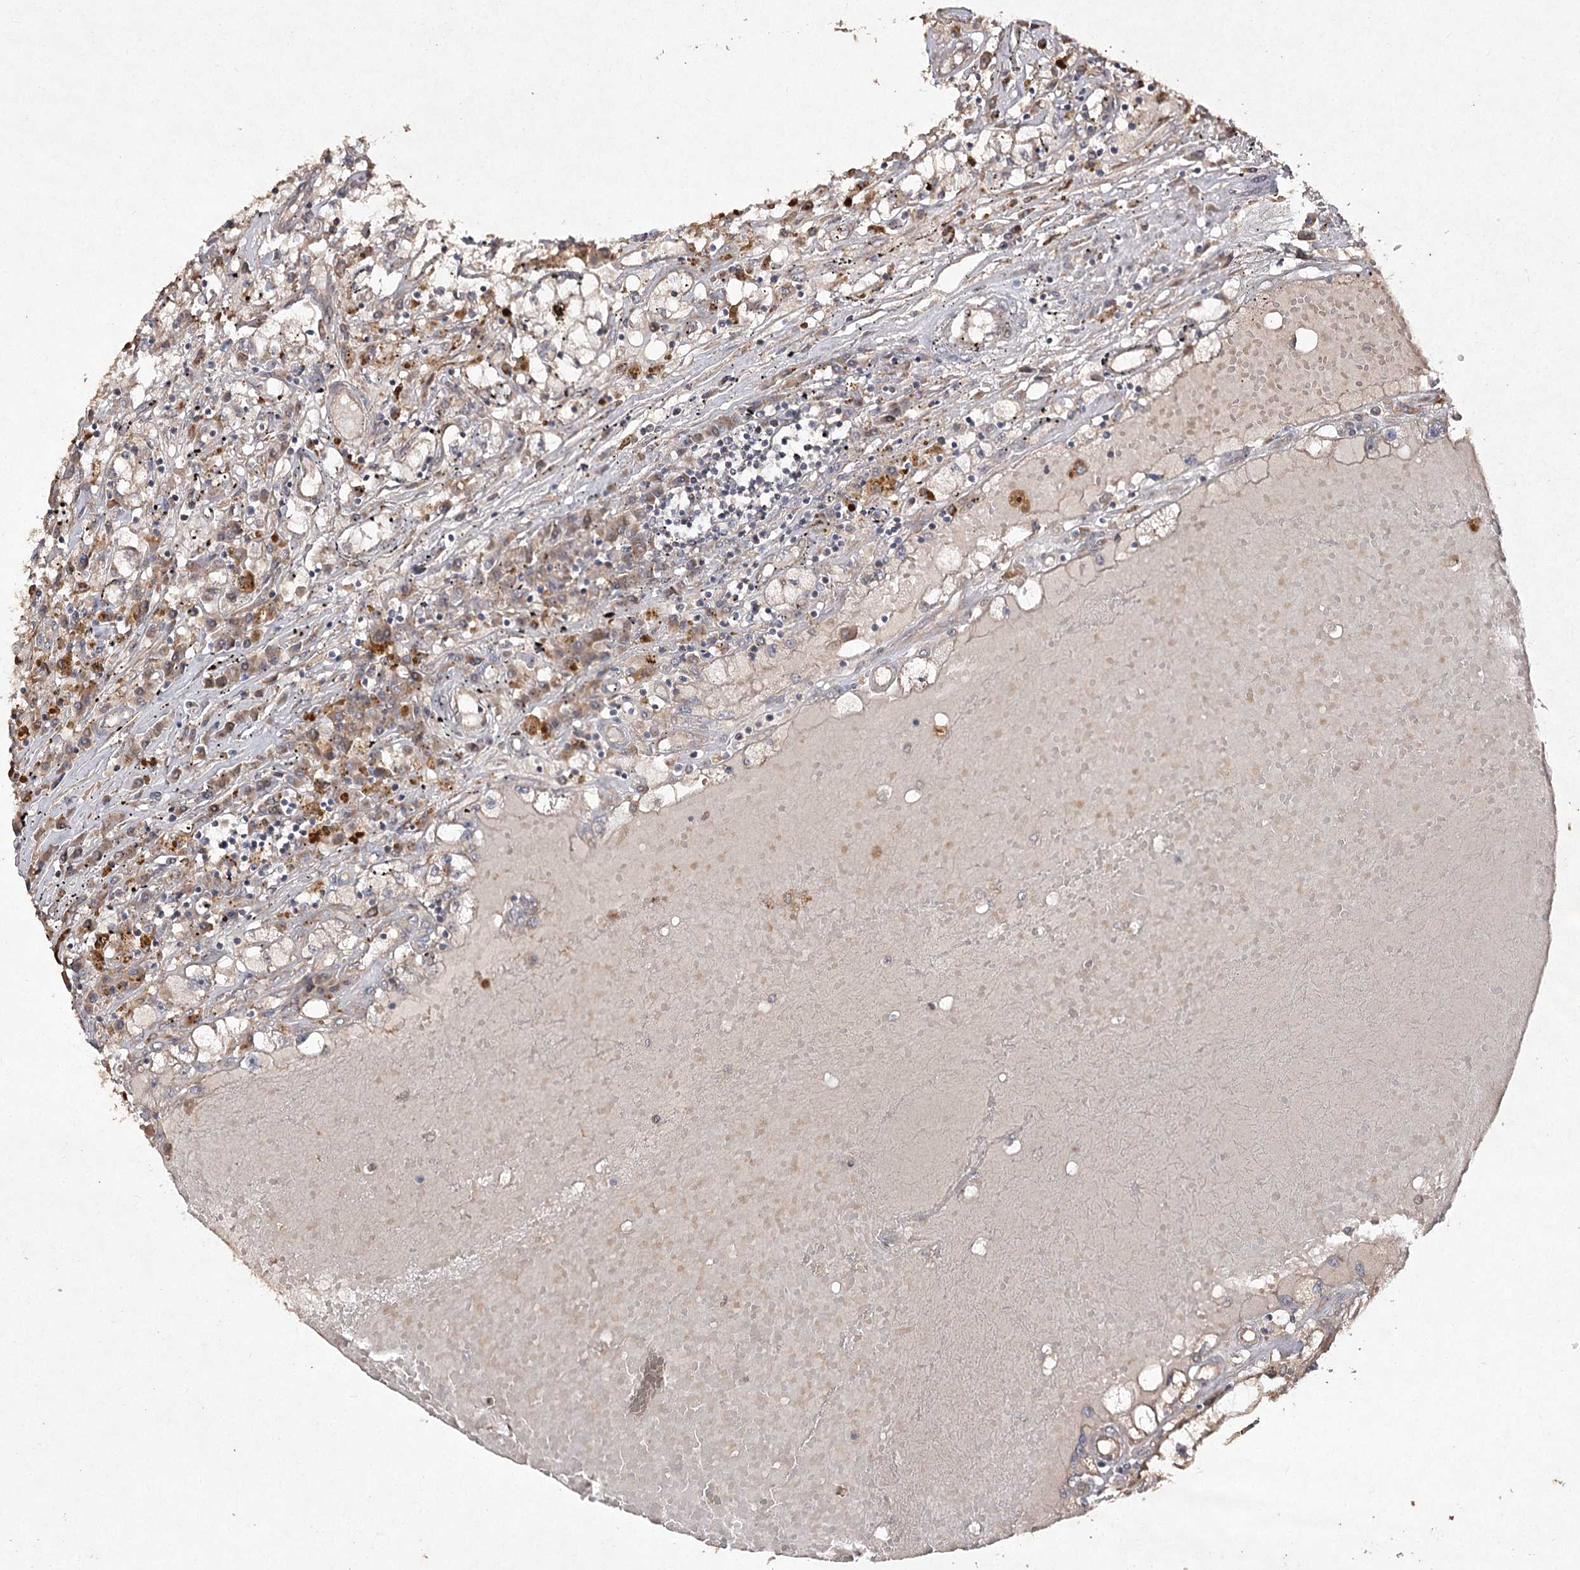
{"staining": {"intensity": "weak", "quantity": "25%-75%", "location": "cytoplasmic/membranous"}, "tissue": "renal cancer", "cell_type": "Tumor cells", "image_type": "cancer", "snomed": [{"axis": "morphology", "description": "Adenocarcinoma, NOS"}, {"axis": "topography", "description": "Kidney"}], "caption": "Adenocarcinoma (renal) stained with a protein marker exhibits weak staining in tumor cells.", "gene": "FANCL", "patient": {"sex": "male", "age": 56}}